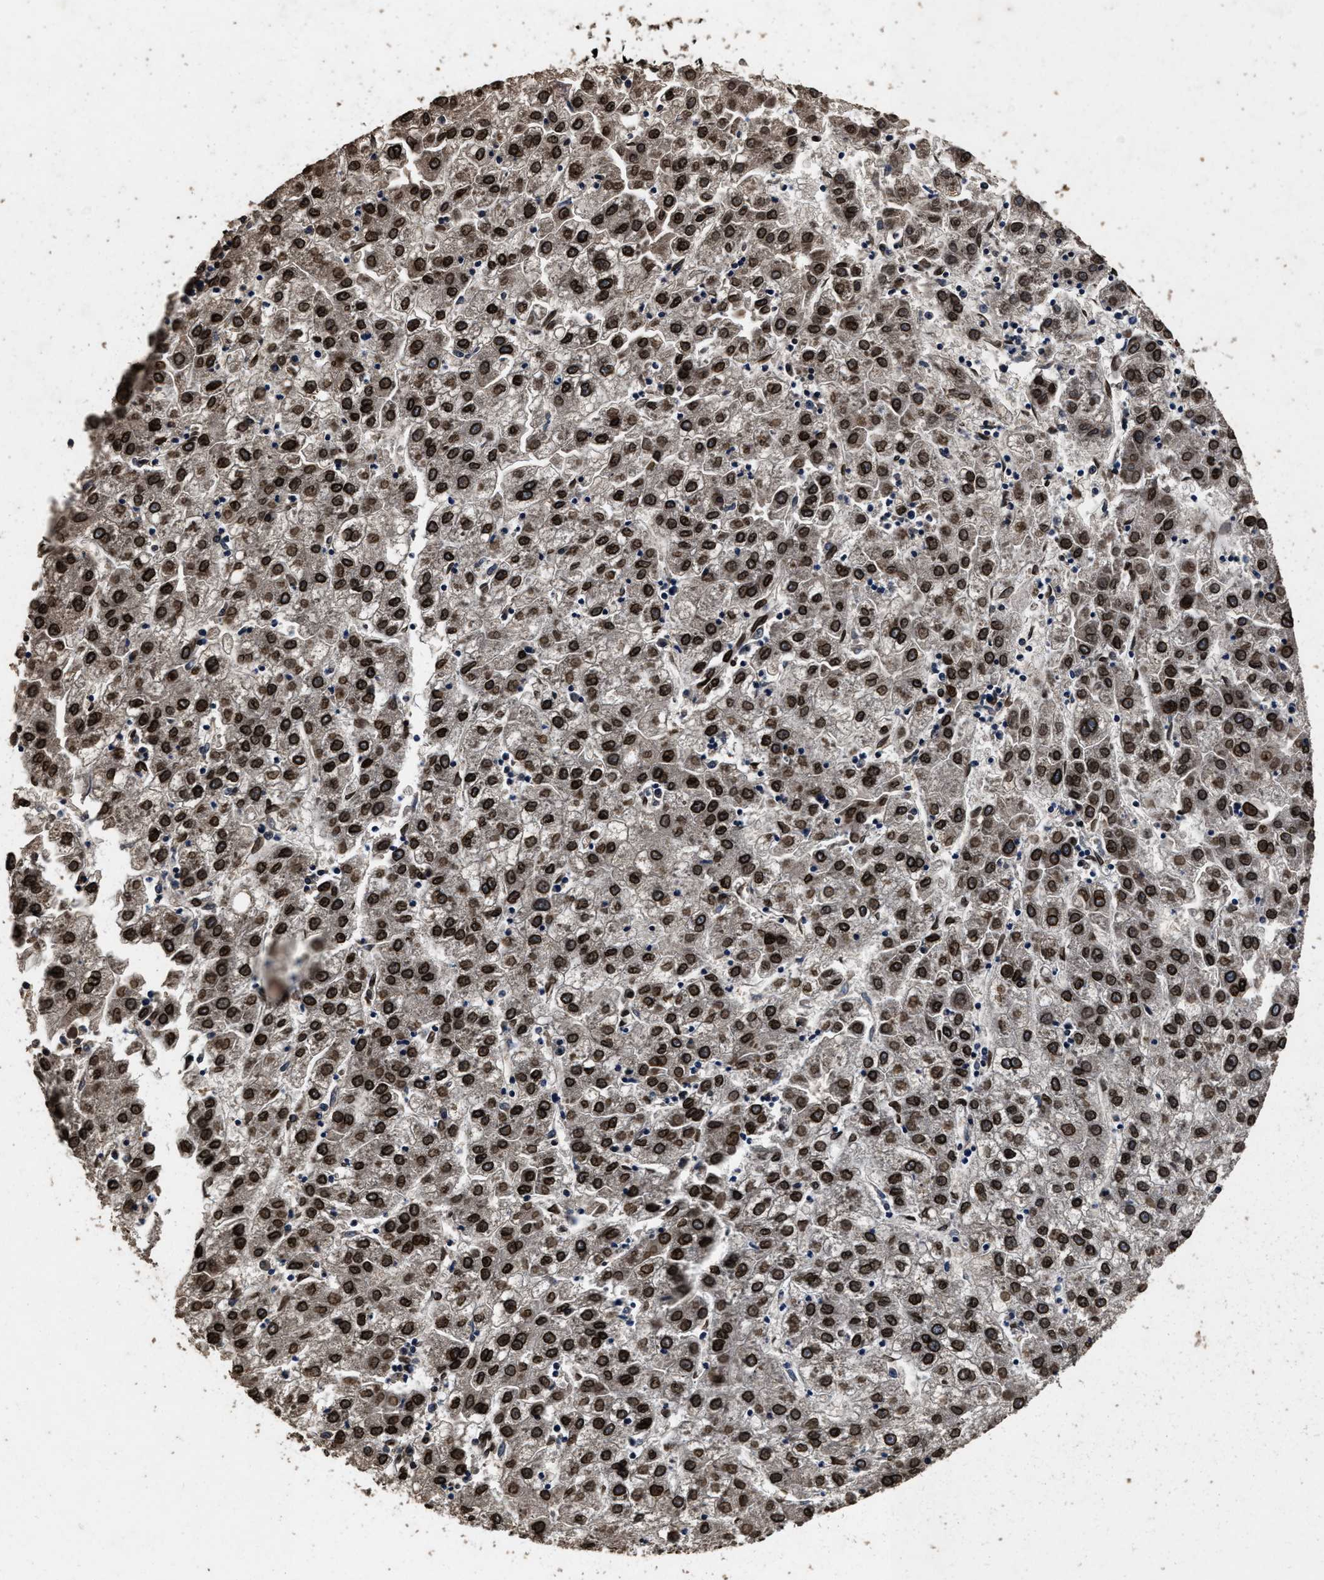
{"staining": {"intensity": "strong", "quantity": ">75%", "location": "cytoplasmic/membranous,nuclear"}, "tissue": "liver cancer", "cell_type": "Tumor cells", "image_type": "cancer", "snomed": [{"axis": "morphology", "description": "Carcinoma, Hepatocellular, NOS"}, {"axis": "topography", "description": "Liver"}], "caption": "High-magnification brightfield microscopy of hepatocellular carcinoma (liver) stained with DAB (3,3'-diaminobenzidine) (brown) and counterstained with hematoxylin (blue). tumor cells exhibit strong cytoplasmic/membranous and nuclear expression is identified in about>75% of cells.", "gene": "ACCS", "patient": {"sex": "male", "age": 72}}